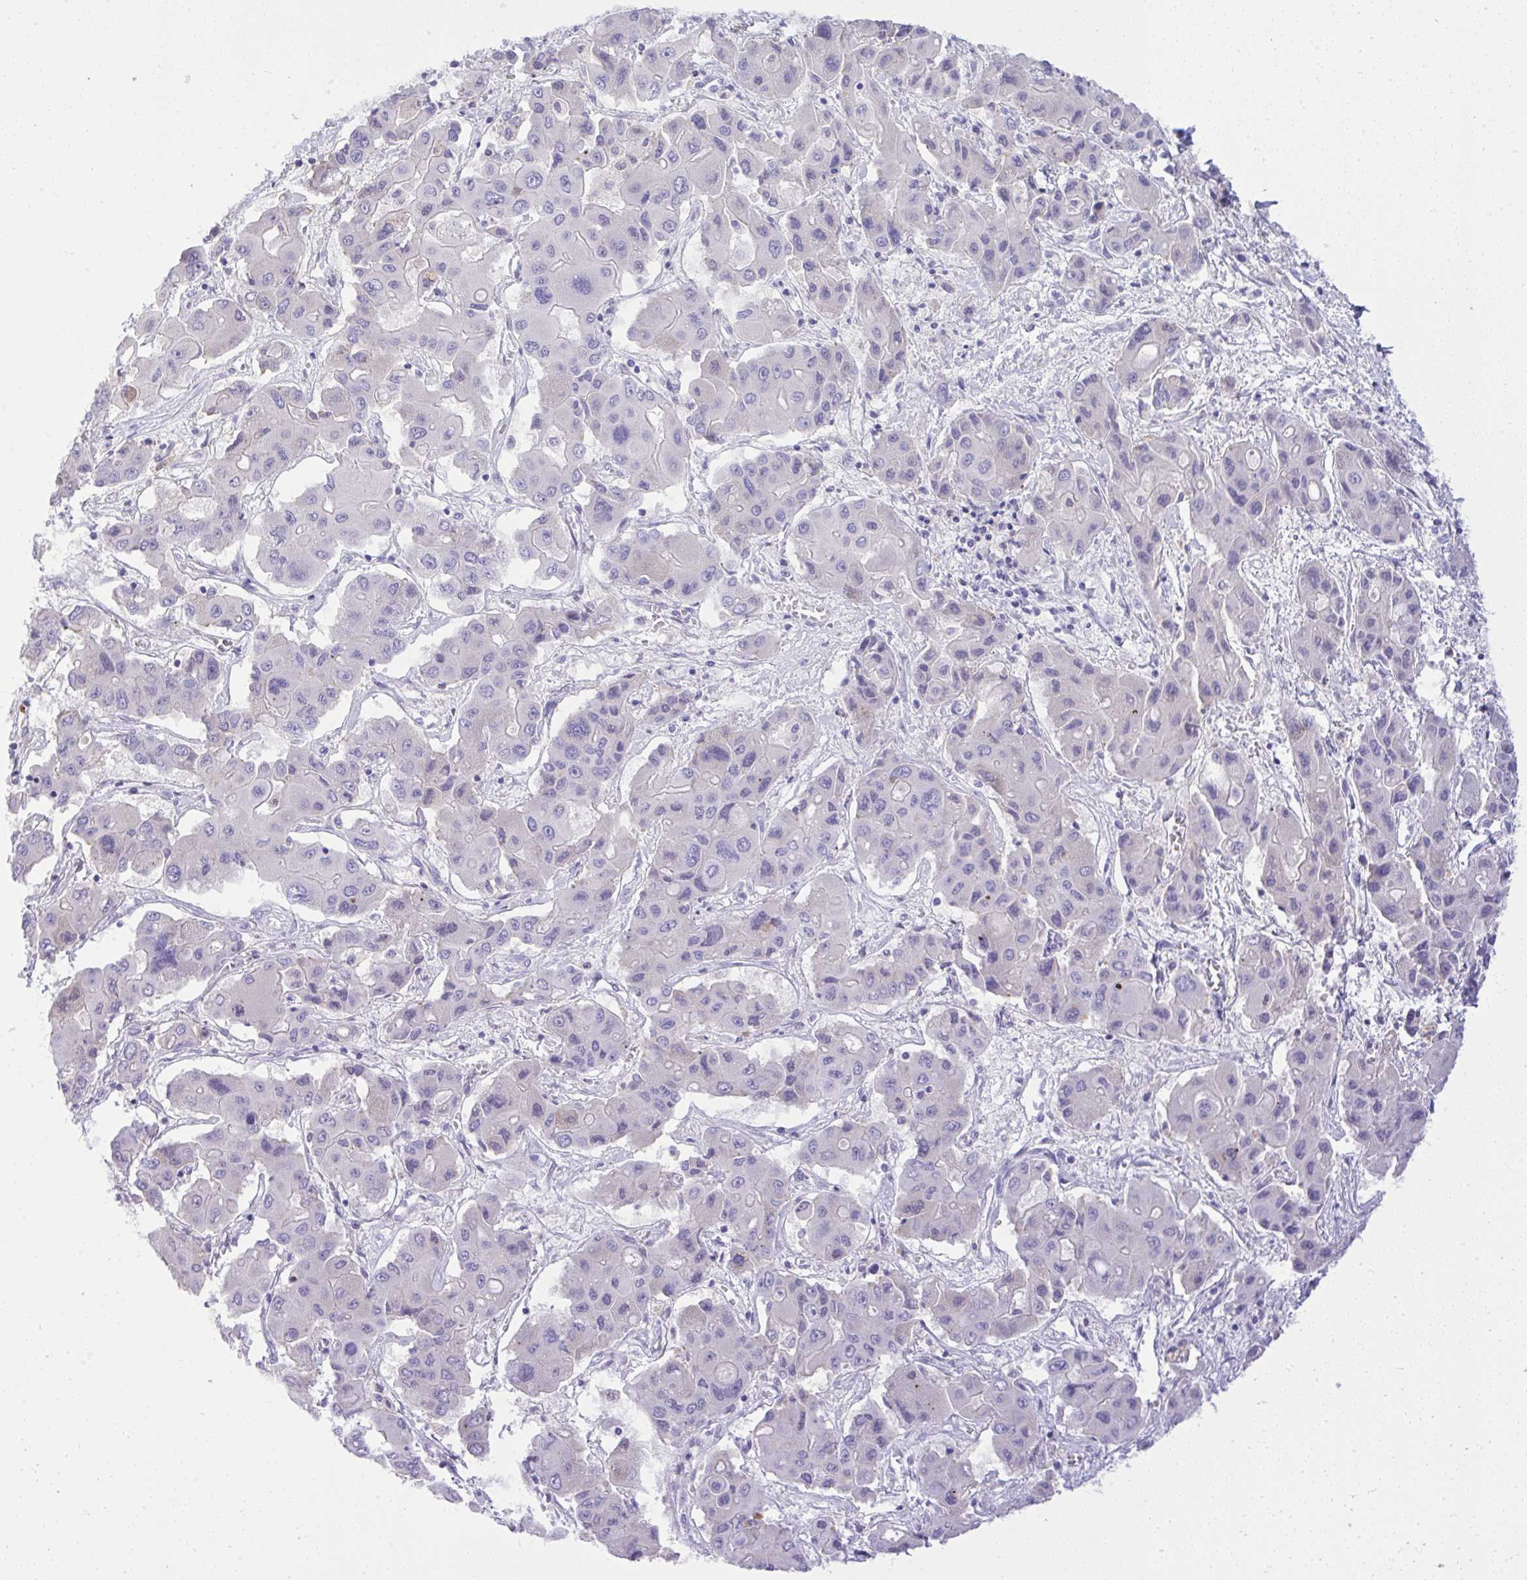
{"staining": {"intensity": "negative", "quantity": "none", "location": "none"}, "tissue": "liver cancer", "cell_type": "Tumor cells", "image_type": "cancer", "snomed": [{"axis": "morphology", "description": "Cholangiocarcinoma"}, {"axis": "topography", "description": "Liver"}], "caption": "The immunohistochemistry image has no significant expression in tumor cells of cholangiocarcinoma (liver) tissue.", "gene": "ST6GALNAC3", "patient": {"sex": "male", "age": 67}}